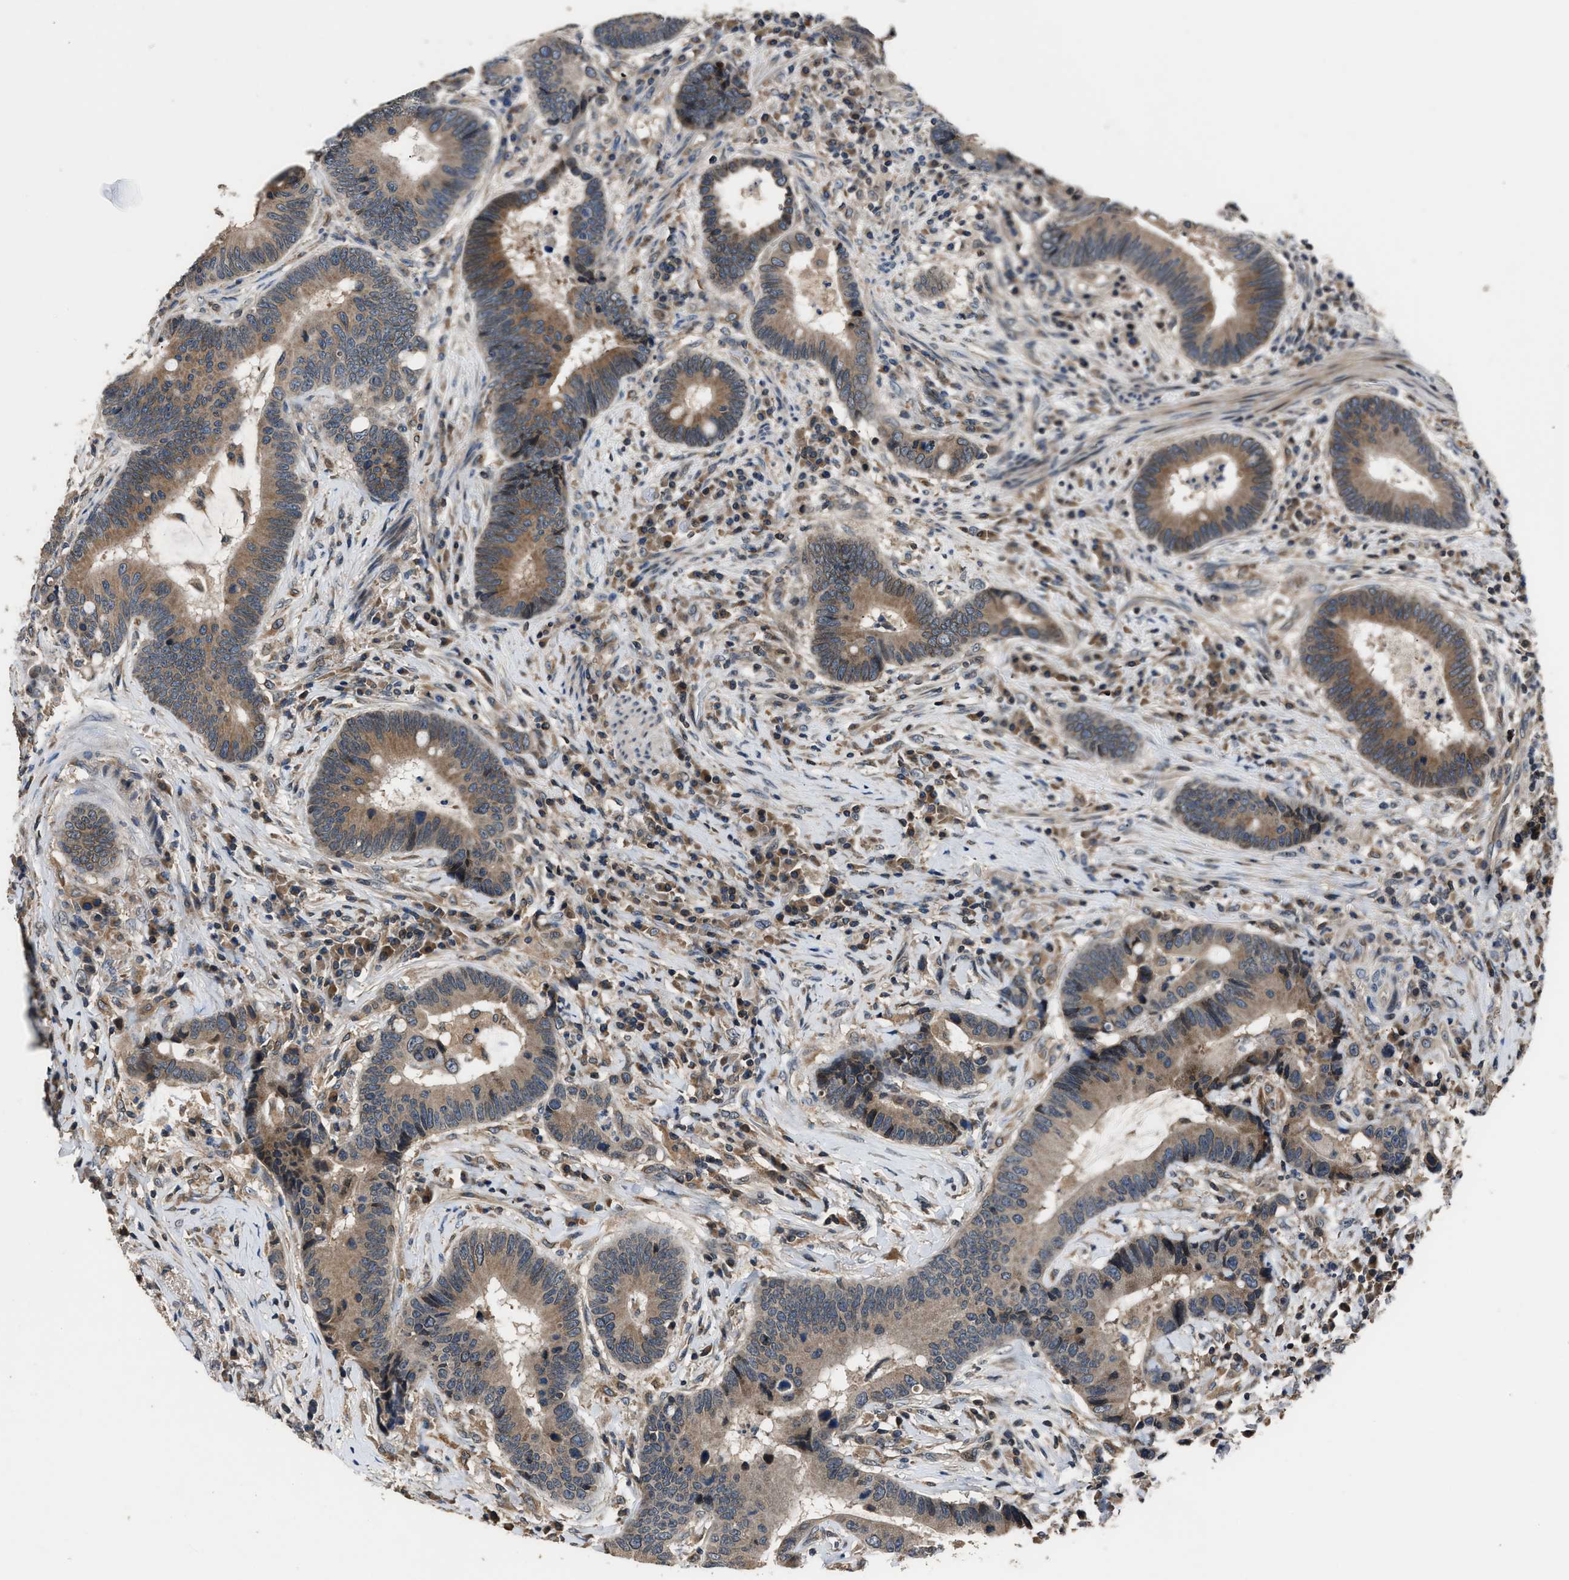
{"staining": {"intensity": "moderate", "quantity": ">75%", "location": "cytoplasmic/membranous"}, "tissue": "colorectal cancer", "cell_type": "Tumor cells", "image_type": "cancer", "snomed": [{"axis": "morphology", "description": "Adenocarcinoma, NOS"}, {"axis": "topography", "description": "Rectum"}, {"axis": "topography", "description": "Anal"}], "caption": "Protein staining of adenocarcinoma (colorectal) tissue demonstrates moderate cytoplasmic/membranous positivity in about >75% of tumor cells.", "gene": "TNRC18", "patient": {"sex": "female", "age": 89}}